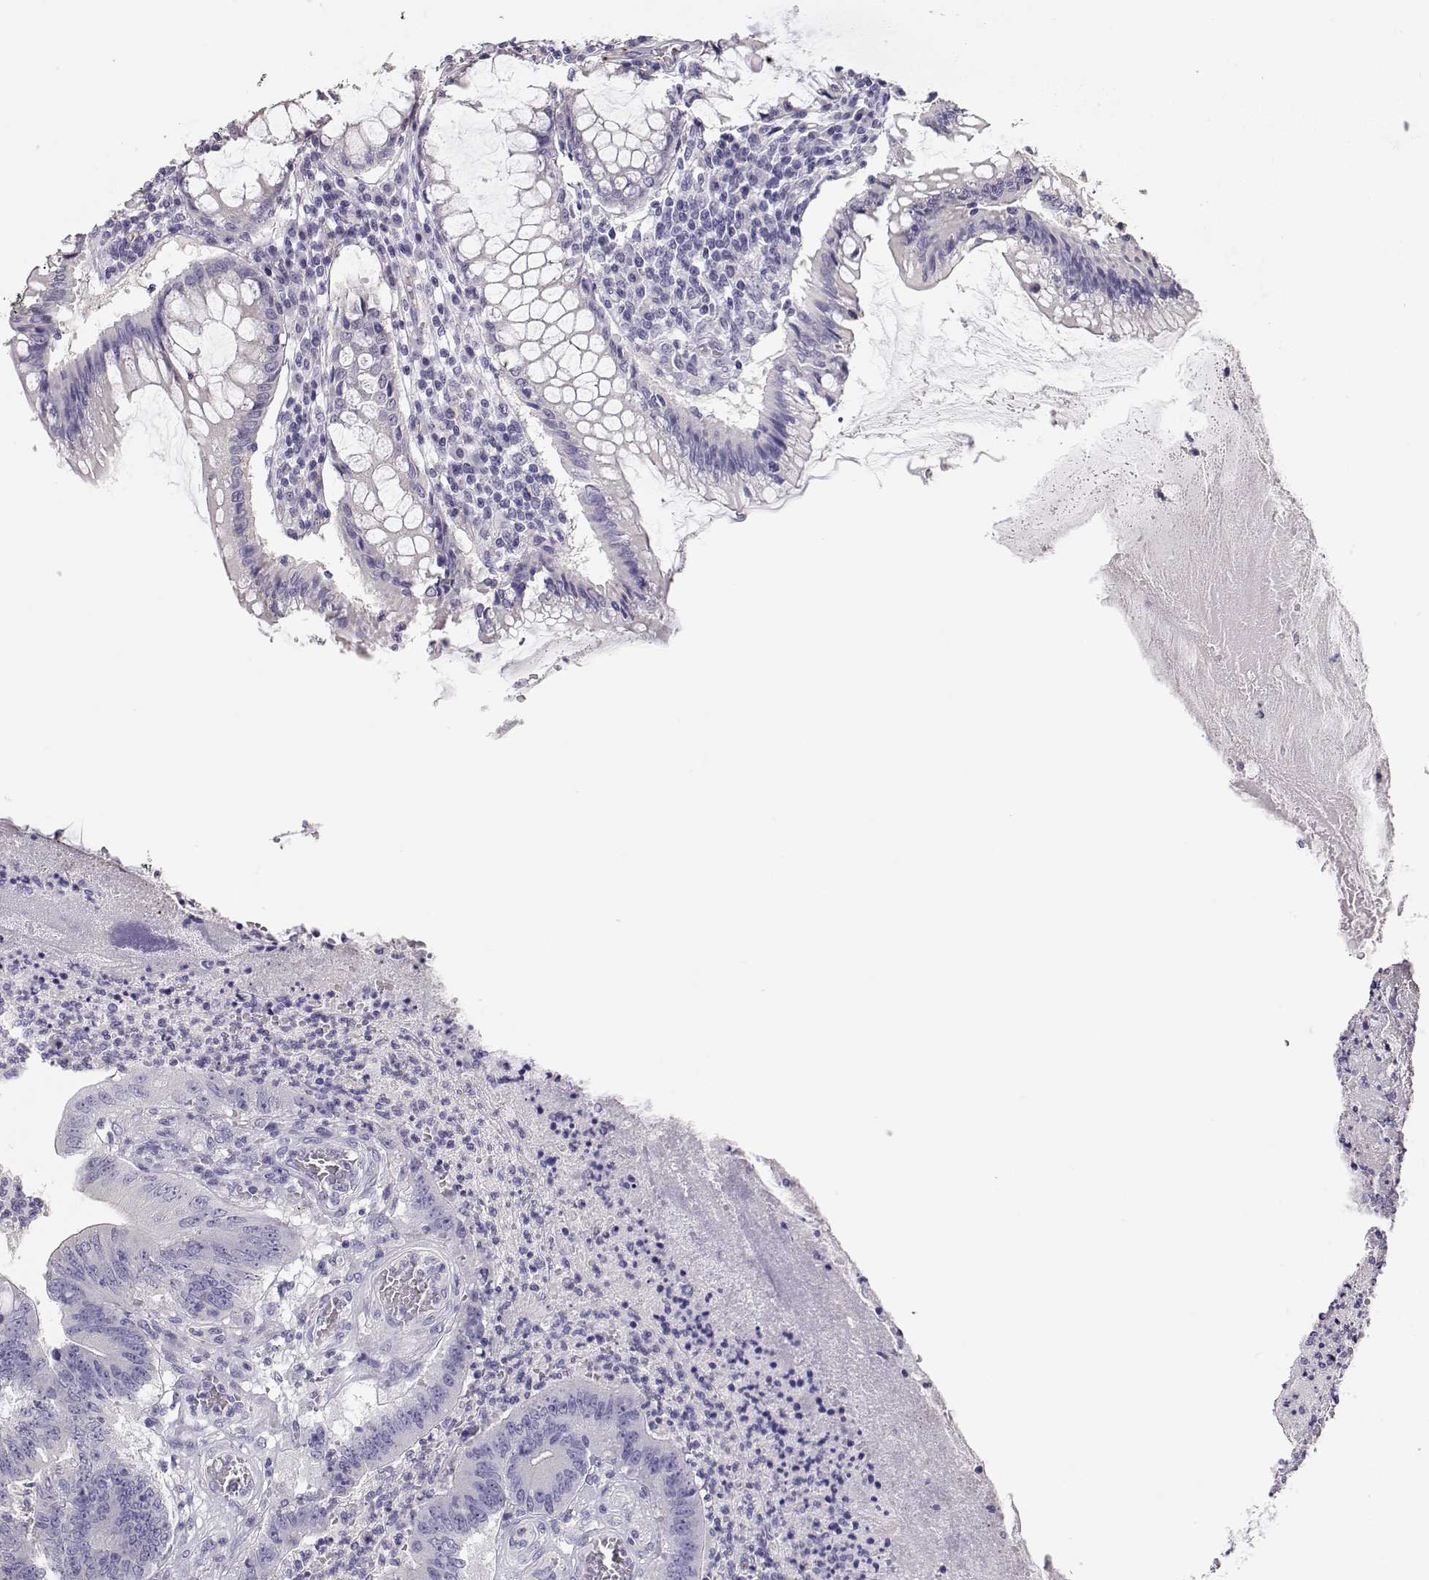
{"staining": {"intensity": "negative", "quantity": "none", "location": "none"}, "tissue": "colorectal cancer", "cell_type": "Tumor cells", "image_type": "cancer", "snomed": [{"axis": "morphology", "description": "Adenocarcinoma, NOS"}, {"axis": "topography", "description": "Colon"}], "caption": "Histopathology image shows no protein positivity in tumor cells of colorectal adenocarcinoma tissue.", "gene": "ENDOU", "patient": {"sex": "female", "age": 70}}